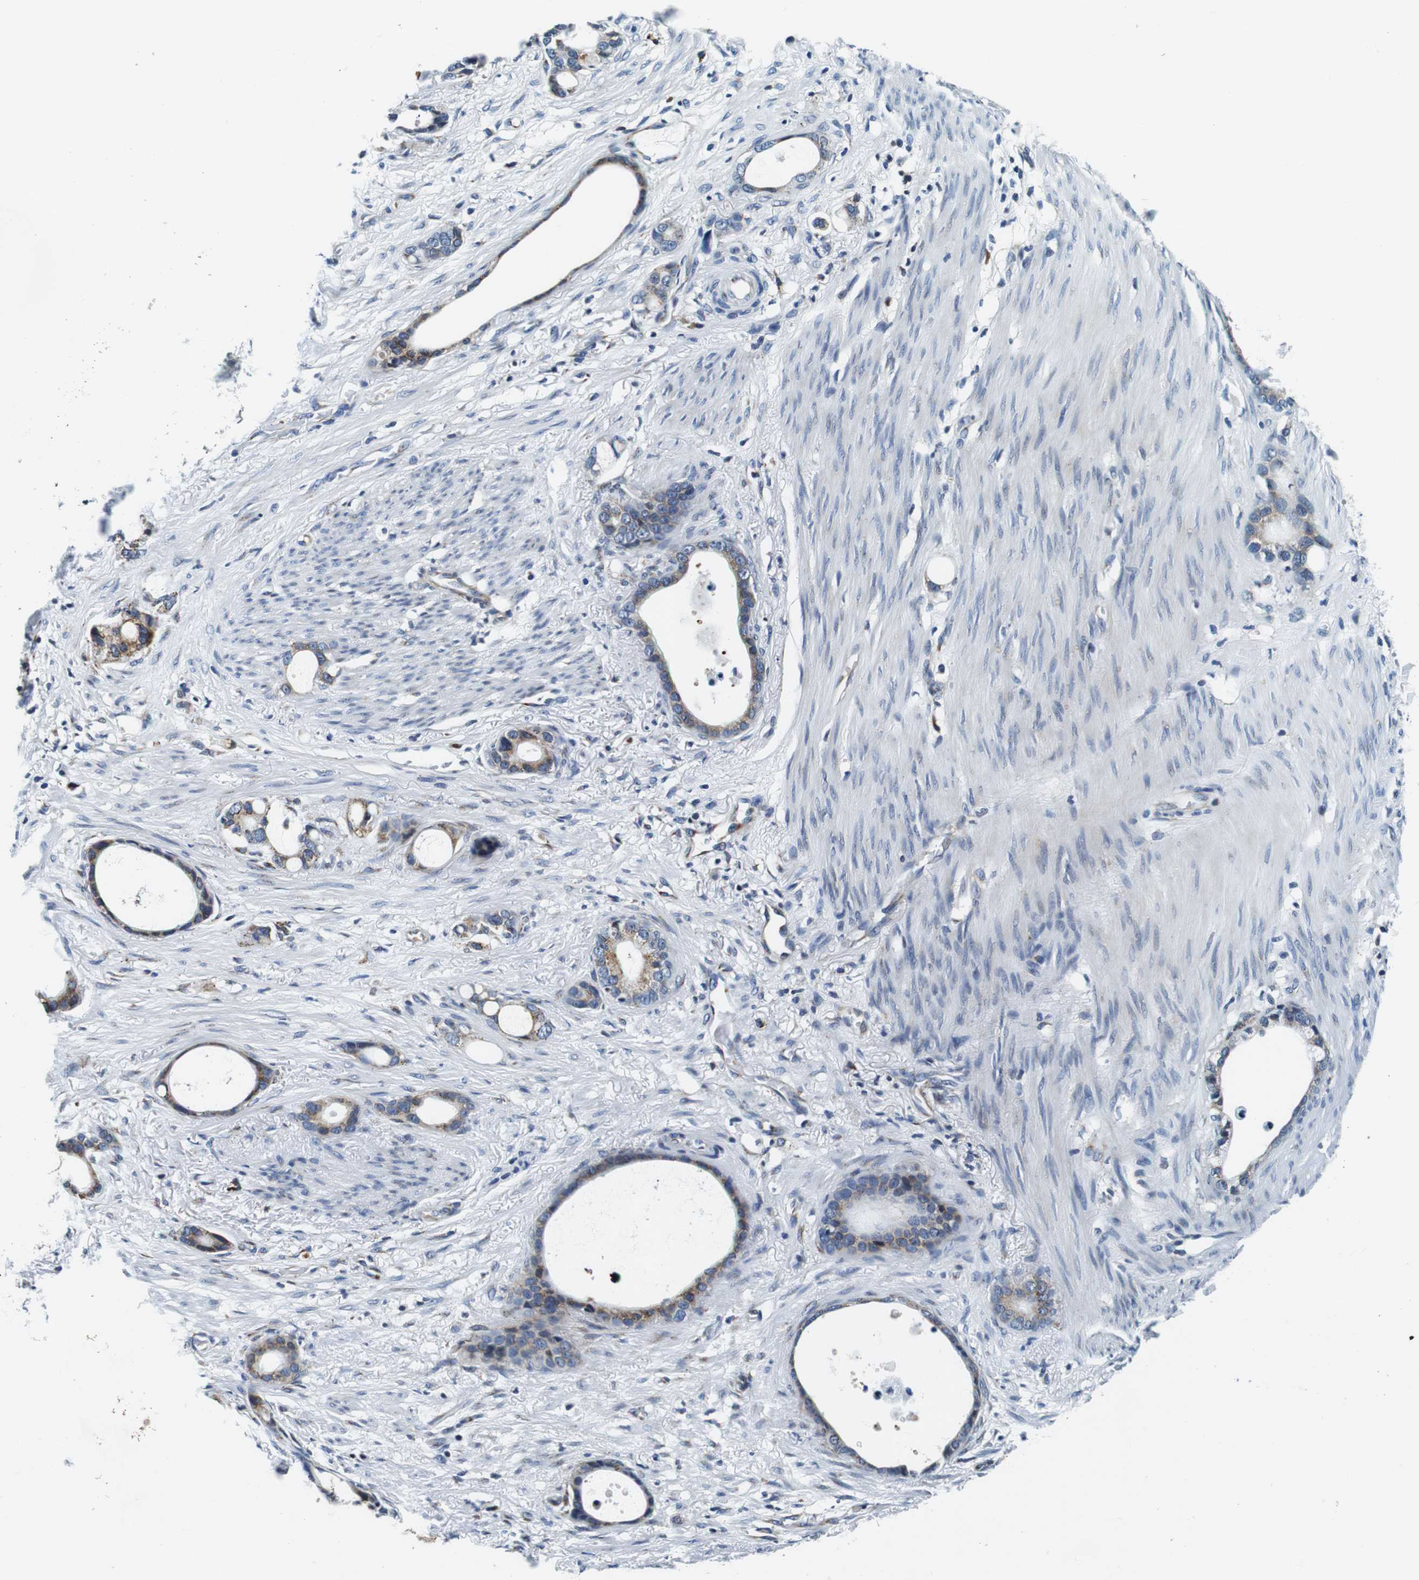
{"staining": {"intensity": "weak", "quantity": "25%-75%", "location": "cytoplasmic/membranous"}, "tissue": "stomach cancer", "cell_type": "Tumor cells", "image_type": "cancer", "snomed": [{"axis": "morphology", "description": "Adenocarcinoma, NOS"}, {"axis": "topography", "description": "Stomach"}], "caption": "This histopathology image displays immunohistochemistry (IHC) staining of stomach cancer (adenocarcinoma), with low weak cytoplasmic/membranous positivity in approximately 25%-75% of tumor cells.", "gene": "FAR2", "patient": {"sex": "female", "age": 75}}